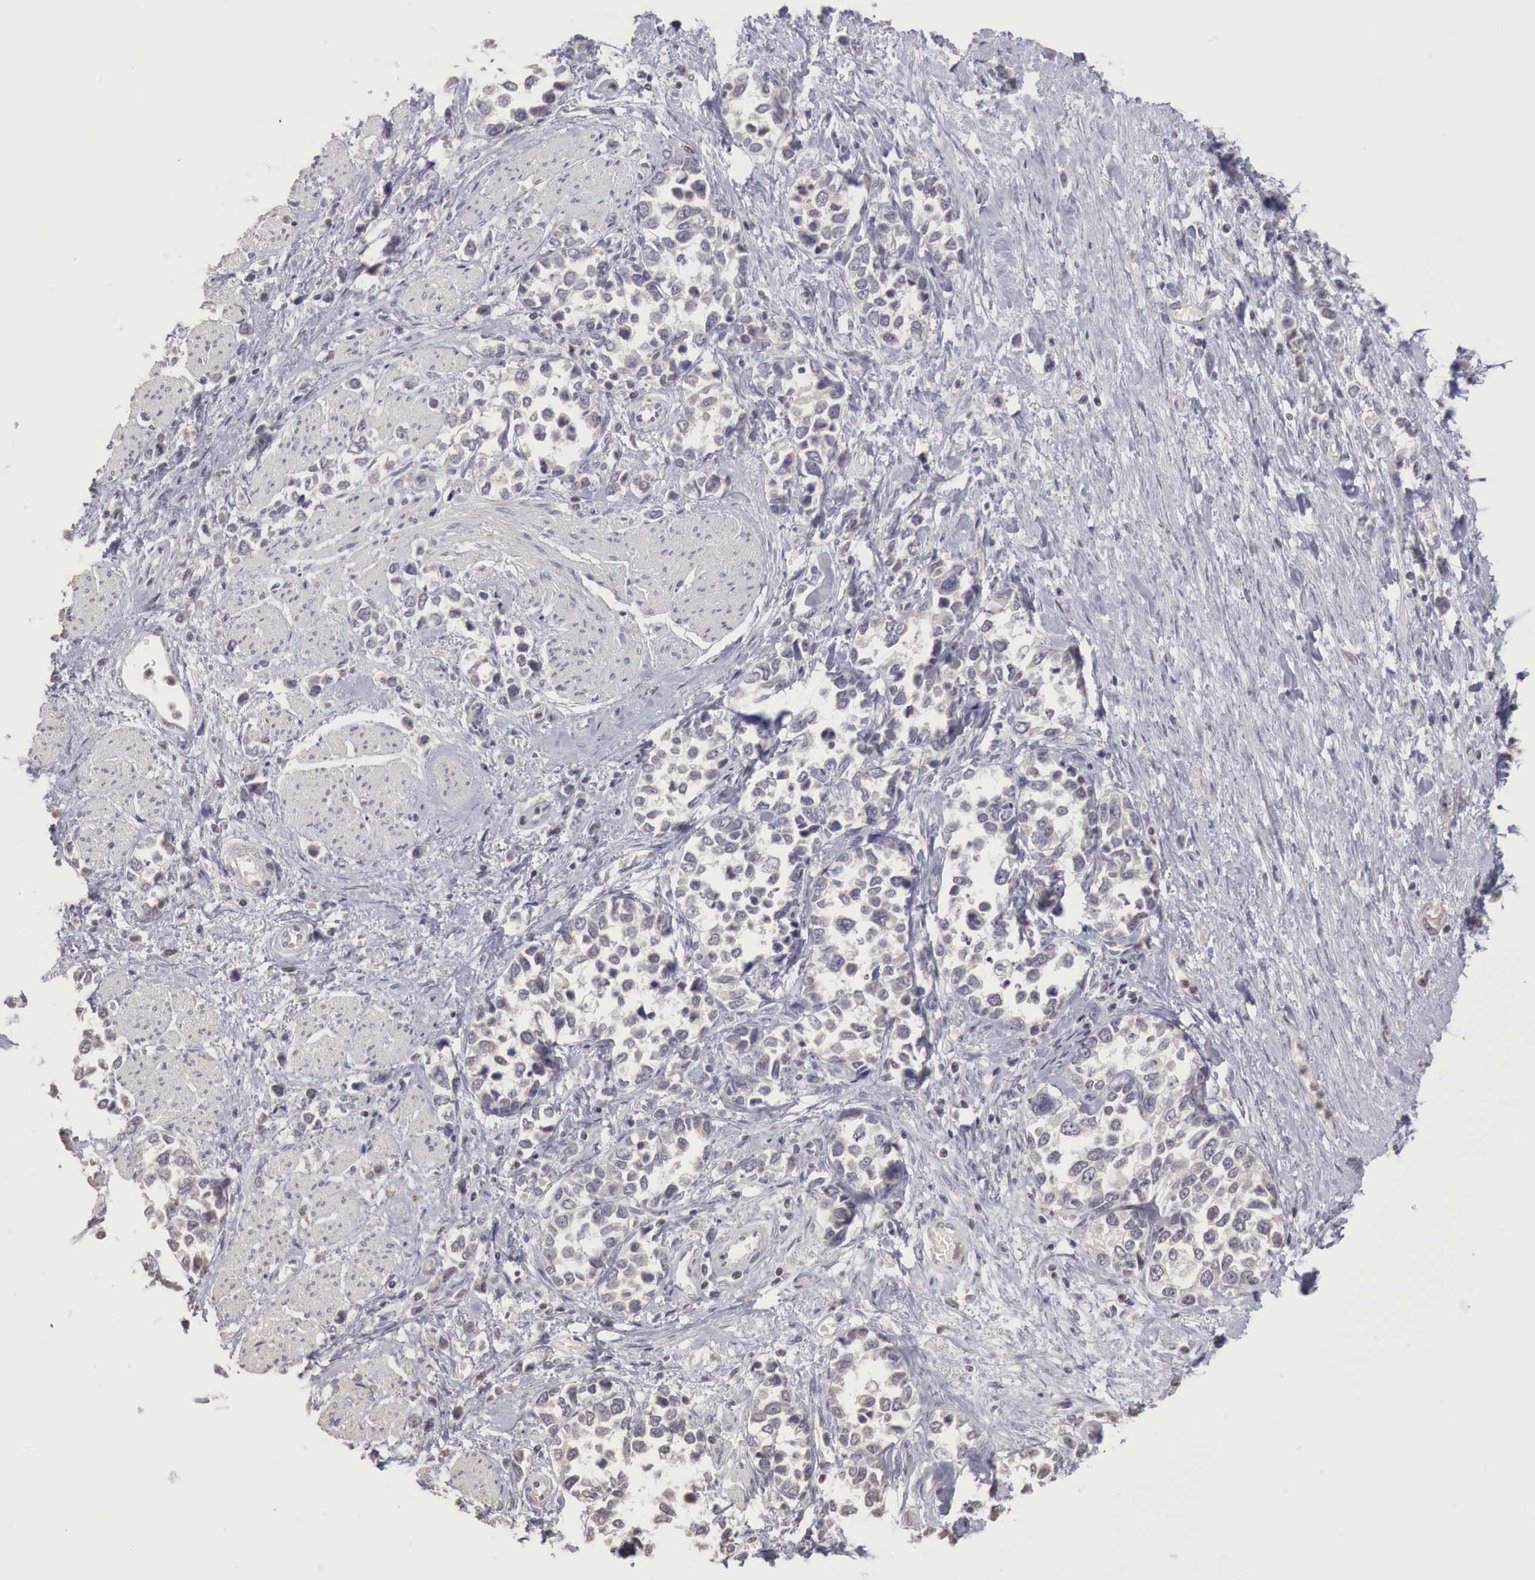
{"staining": {"intensity": "weak", "quantity": ">75%", "location": "cytoplasmic/membranous"}, "tissue": "stomach cancer", "cell_type": "Tumor cells", "image_type": "cancer", "snomed": [{"axis": "morphology", "description": "Adenocarcinoma, NOS"}, {"axis": "topography", "description": "Stomach, upper"}], "caption": "A photomicrograph showing weak cytoplasmic/membranous expression in about >75% of tumor cells in stomach cancer, as visualized by brown immunohistochemical staining.", "gene": "TBC1D9", "patient": {"sex": "male", "age": 76}}